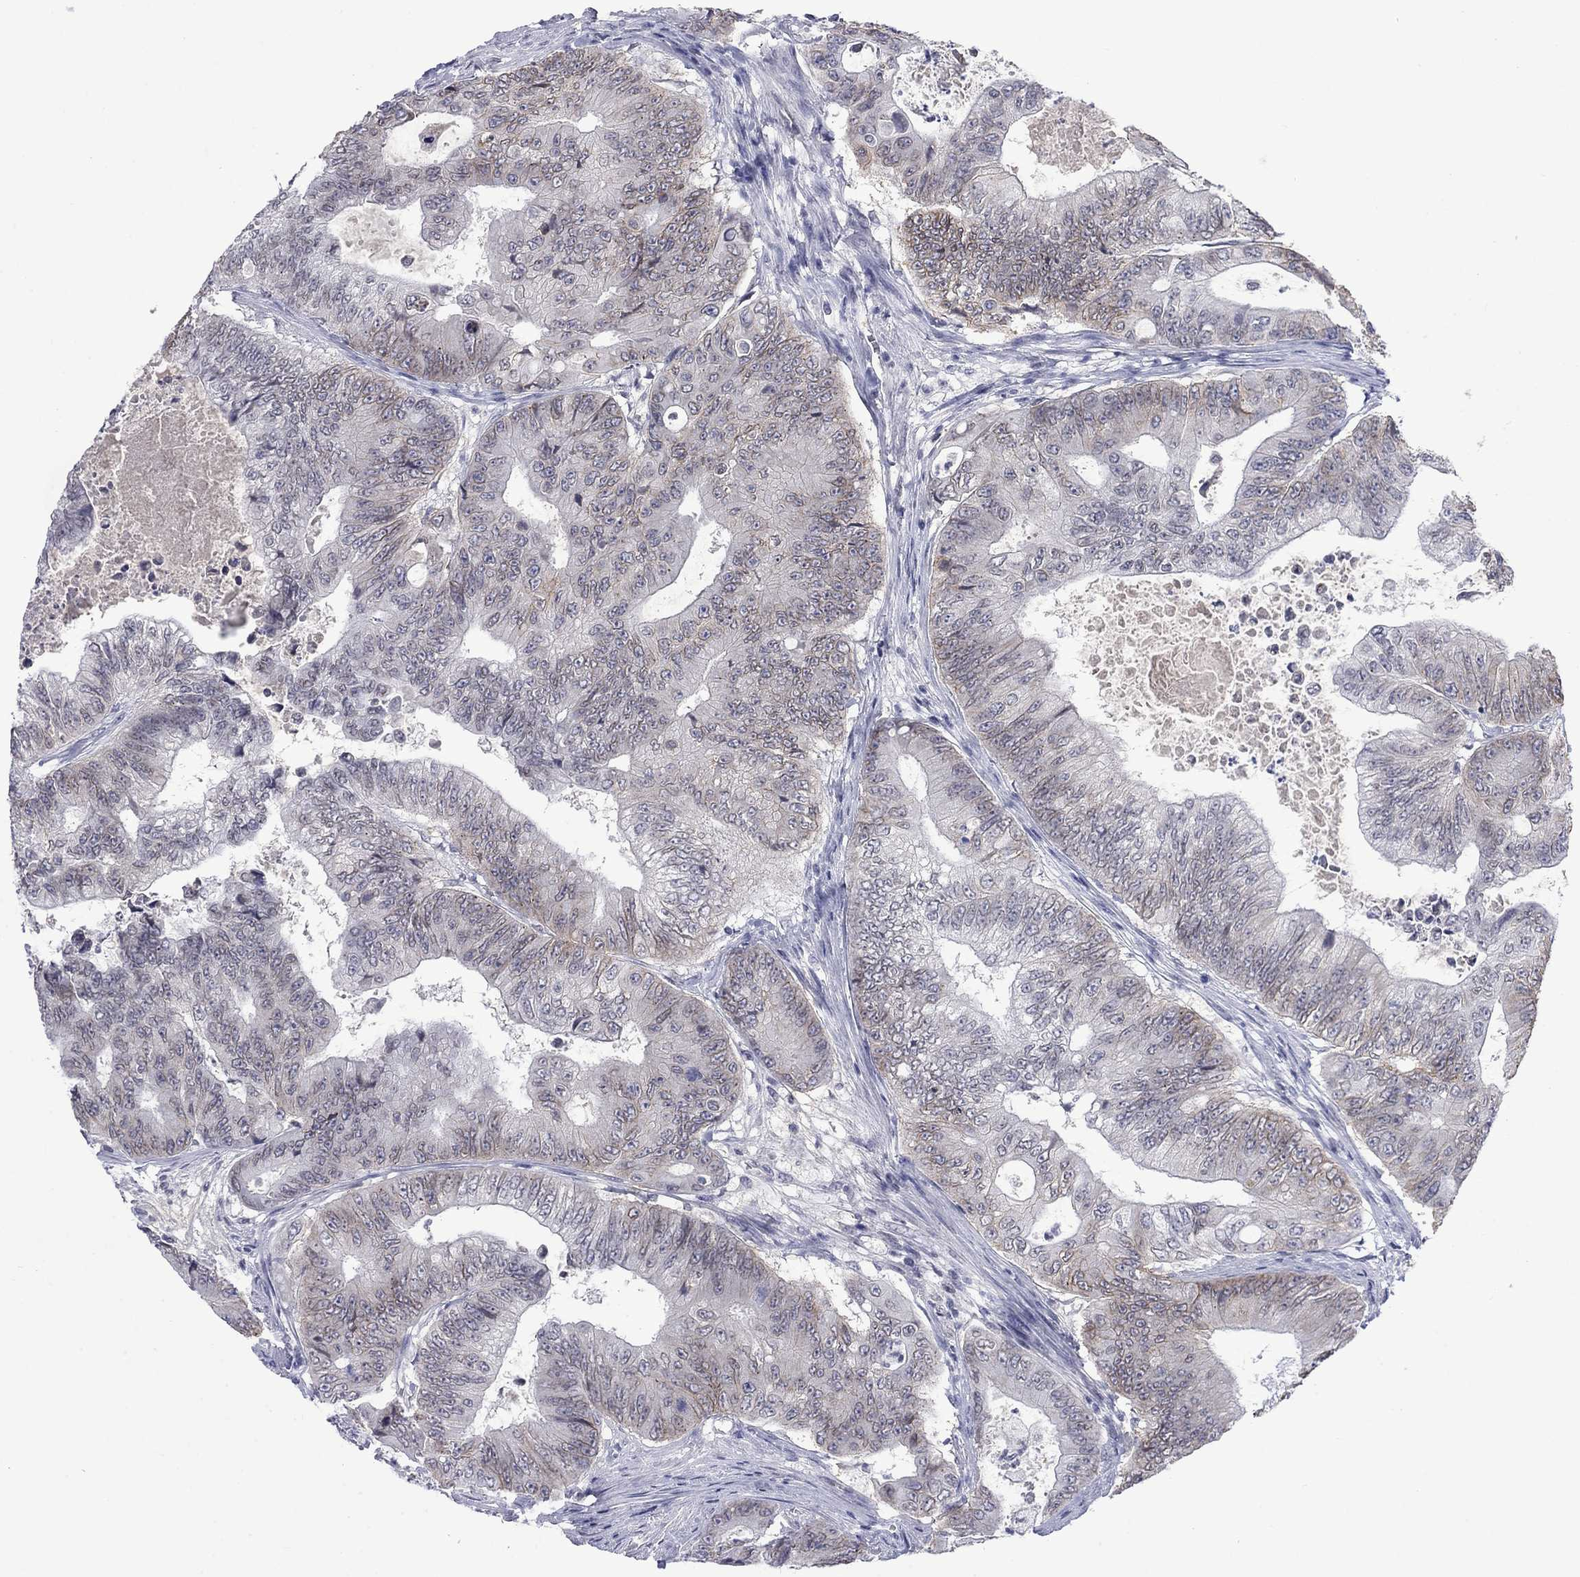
{"staining": {"intensity": "weak", "quantity": "25%-75%", "location": "cytoplasmic/membranous"}, "tissue": "colorectal cancer", "cell_type": "Tumor cells", "image_type": "cancer", "snomed": [{"axis": "morphology", "description": "Adenocarcinoma, NOS"}, {"axis": "topography", "description": "Colon"}], "caption": "Tumor cells show weak cytoplasmic/membranous staining in approximately 25%-75% of cells in adenocarcinoma (colorectal). The staining is performed using DAB brown chromogen to label protein expression. The nuclei are counter-stained blue using hematoxylin.", "gene": "NSMF", "patient": {"sex": "female", "age": 48}}